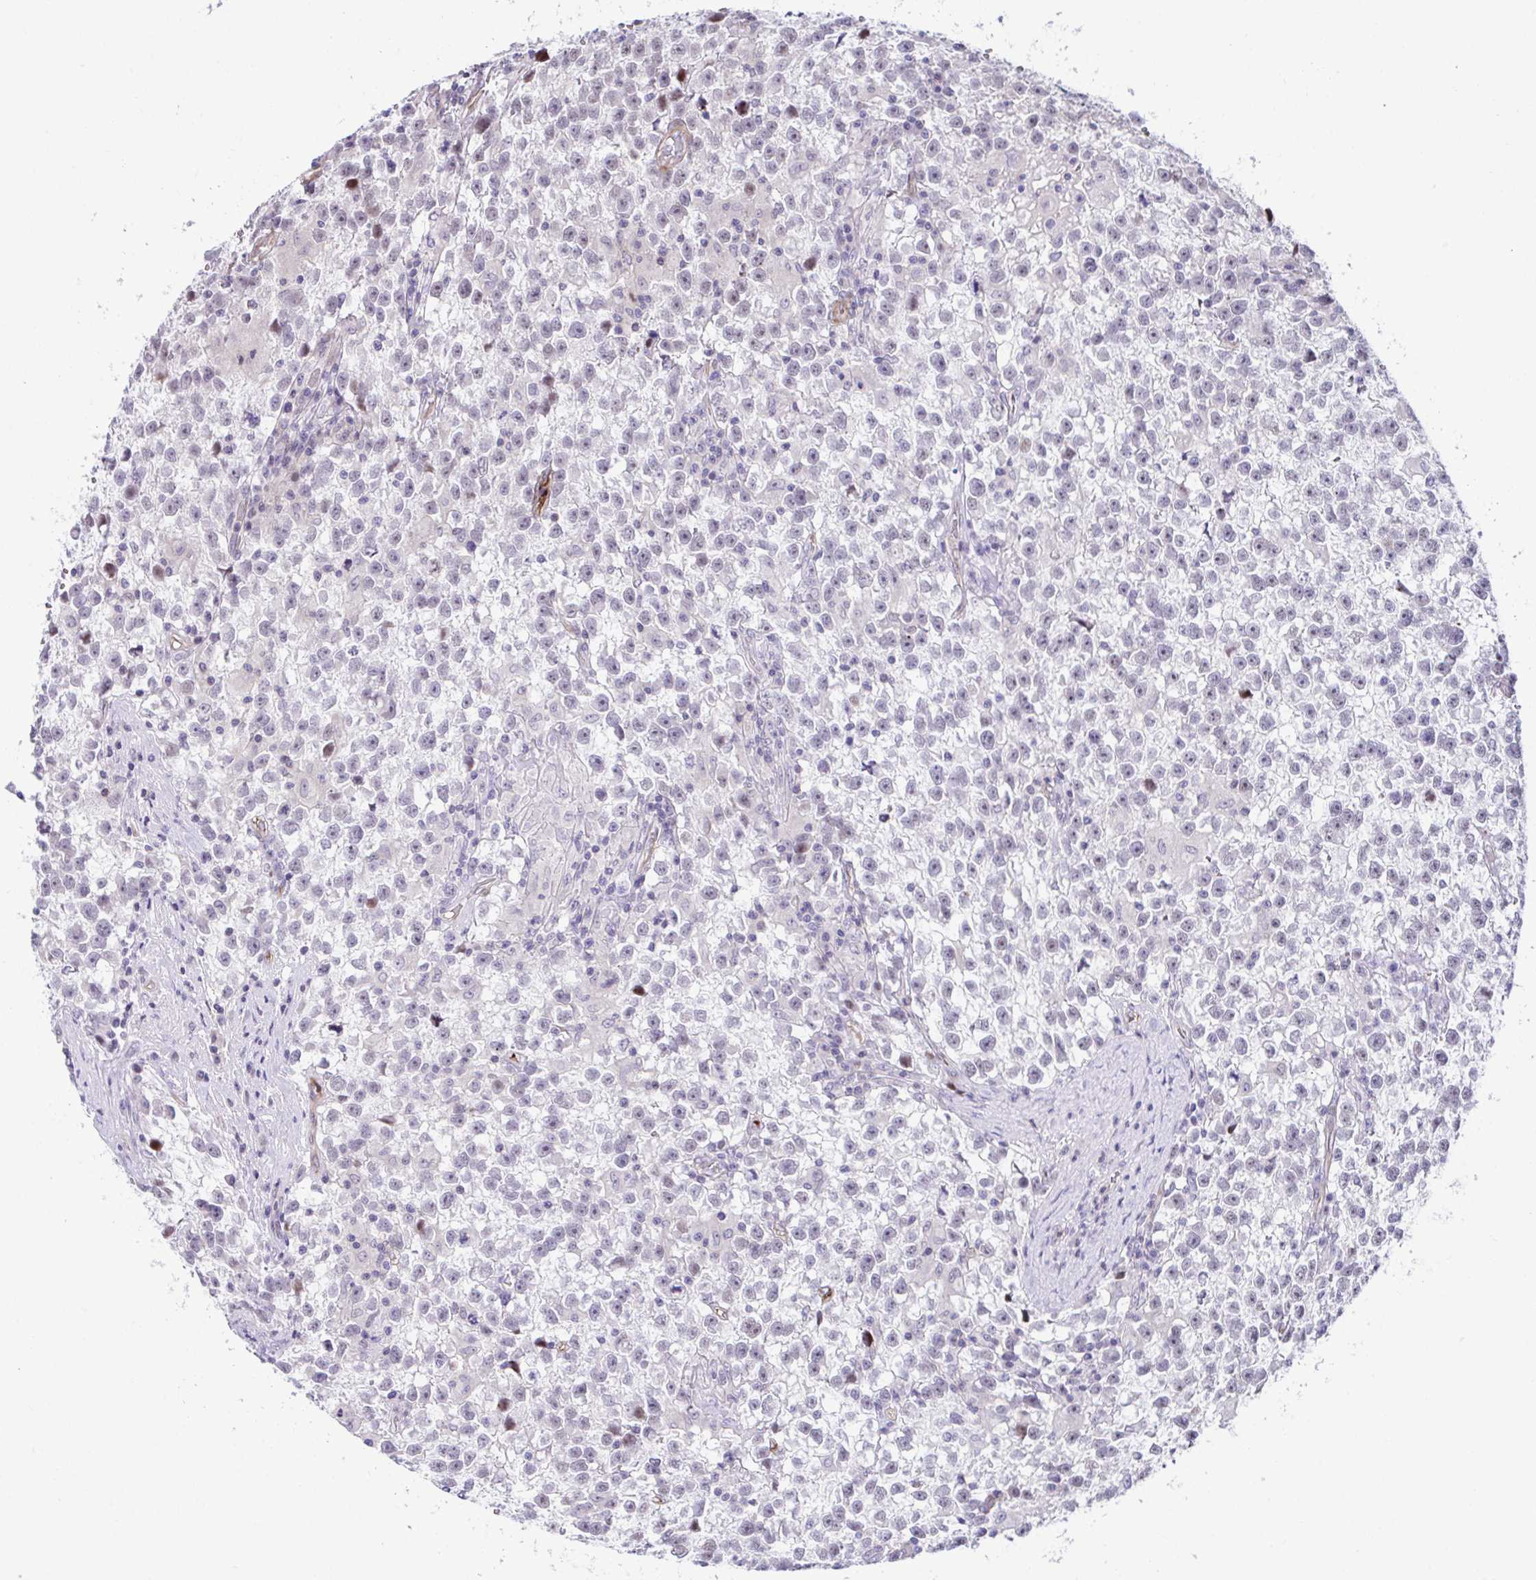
{"staining": {"intensity": "negative", "quantity": "none", "location": "none"}, "tissue": "testis cancer", "cell_type": "Tumor cells", "image_type": "cancer", "snomed": [{"axis": "morphology", "description": "Seminoma, NOS"}, {"axis": "topography", "description": "Testis"}], "caption": "IHC of human testis seminoma reveals no staining in tumor cells.", "gene": "FBXO34", "patient": {"sex": "male", "age": 31}}